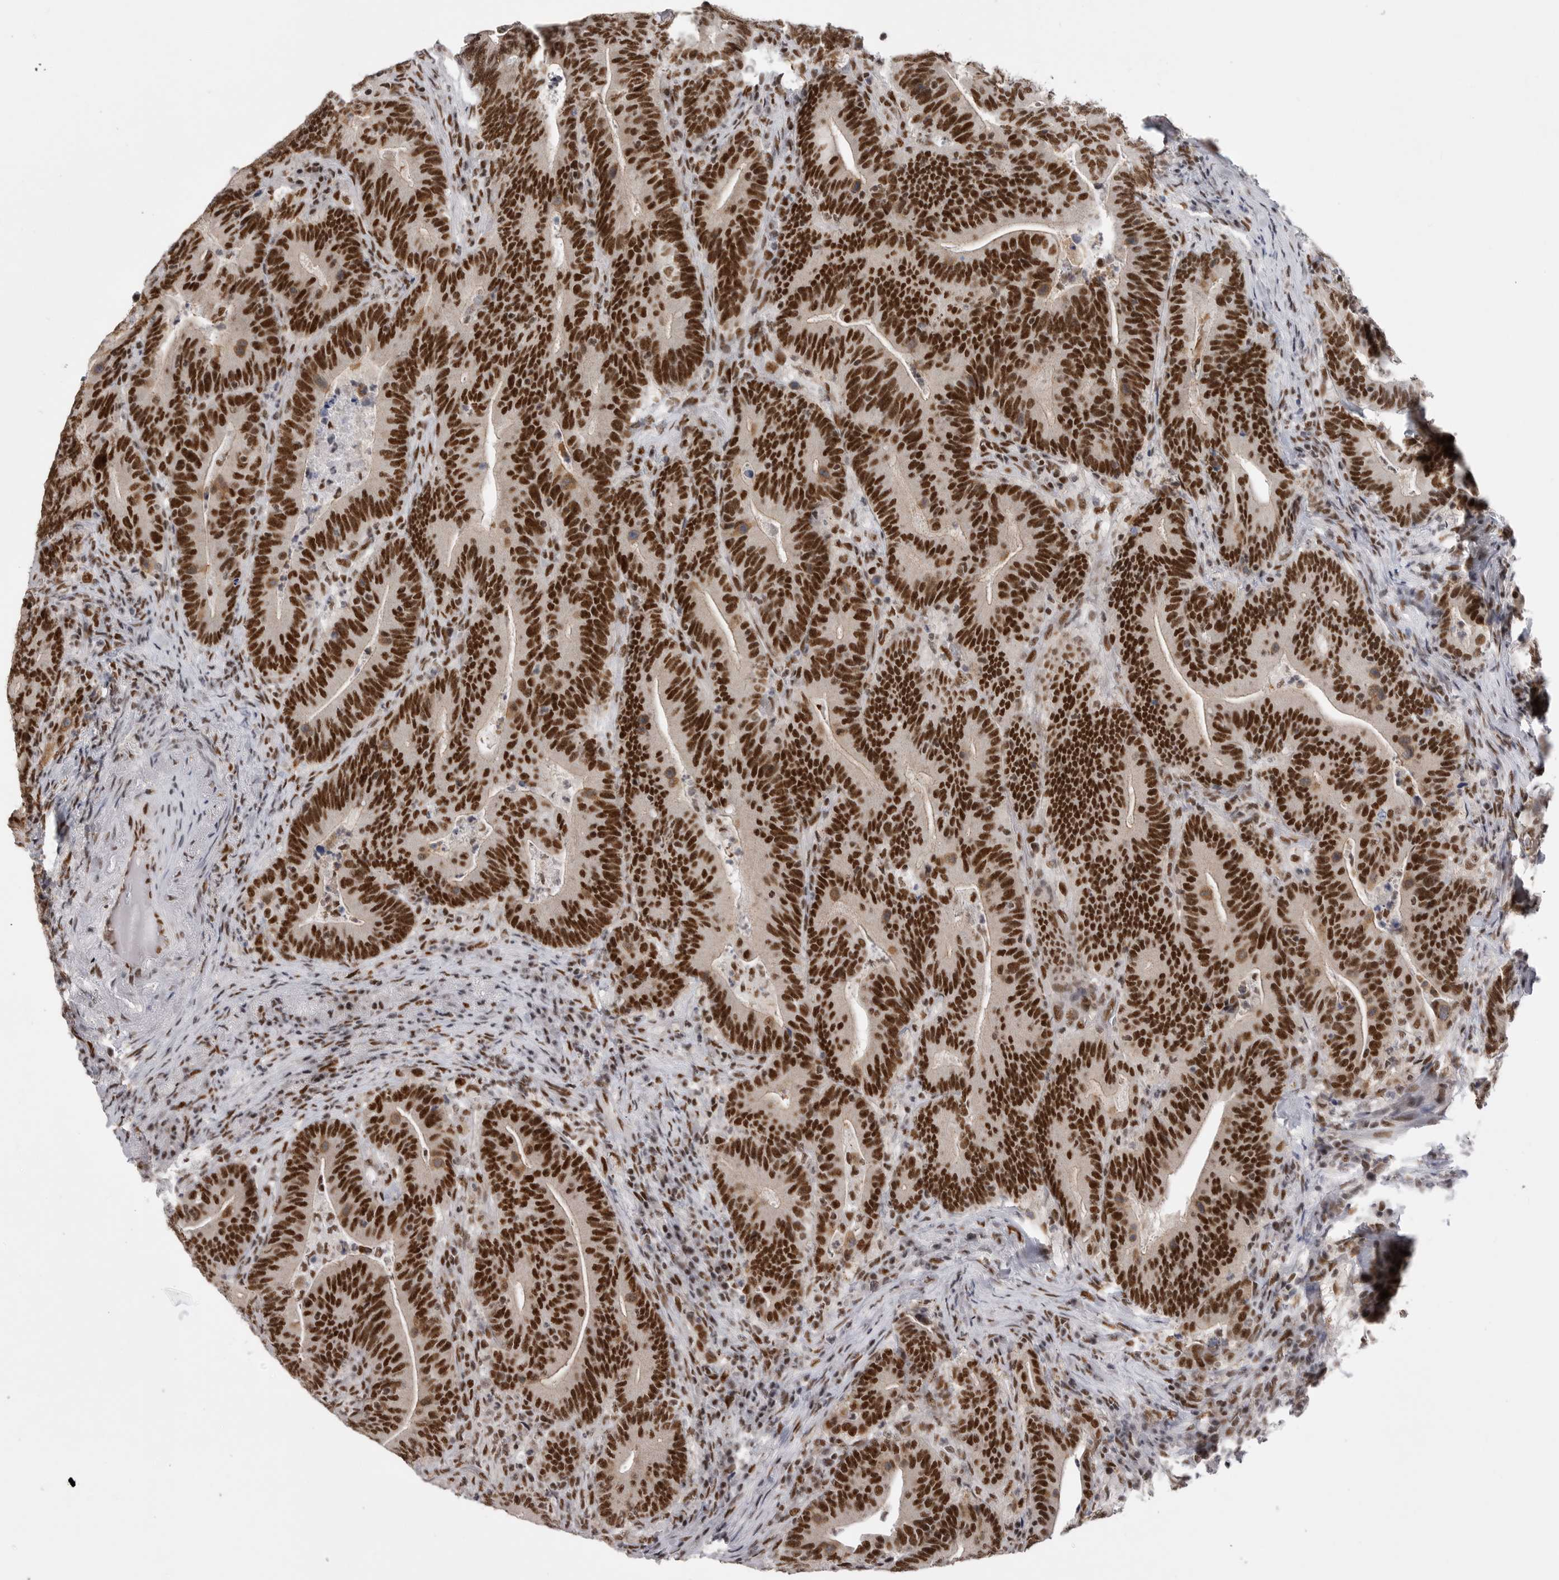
{"staining": {"intensity": "strong", "quantity": ">75%", "location": "nuclear"}, "tissue": "colorectal cancer", "cell_type": "Tumor cells", "image_type": "cancer", "snomed": [{"axis": "morphology", "description": "Adenocarcinoma, NOS"}, {"axis": "topography", "description": "Colon"}], "caption": "Immunohistochemistry staining of colorectal cancer, which exhibits high levels of strong nuclear expression in about >75% of tumor cells indicating strong nuclear protein positivity. The staining was performed using DAB (3,3'-diaminobenzidine) (brown) for protein detection and nuclei were counterstained in hematoxylin (blue).", "gene": "PPP1R8", "patient": {"sex": "female", "age": 66}}